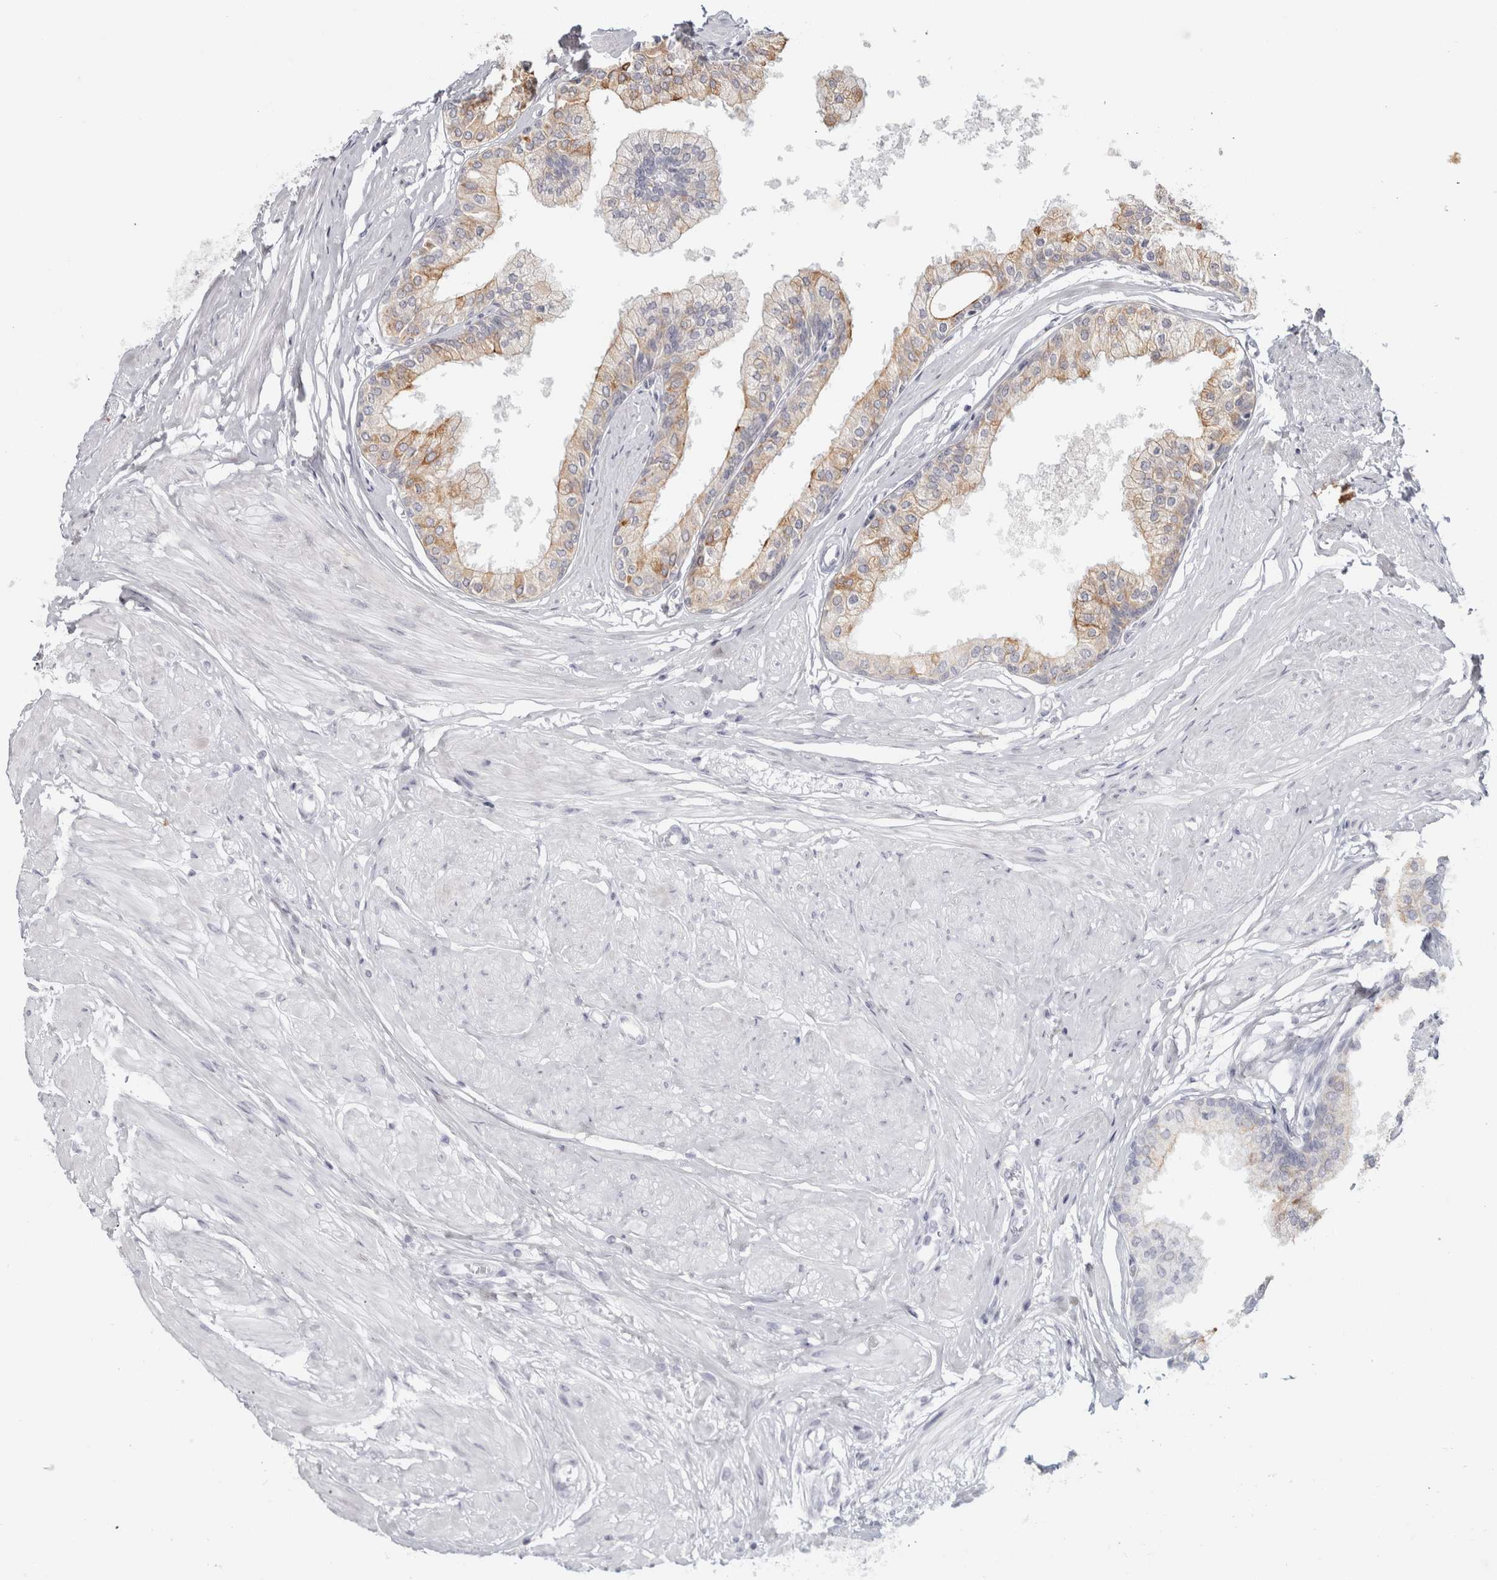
{"staining": {"intensity": "weak", "quantity": "25%-75%", "location": "cytoplasmic/membranous"}, "tissue": "seminal vesicle", "cell_type": "Glandular cells", "image_type": "normal", "snomed": [{"axis": "morphology", "description": "Normal tissue, NOS"}, {"axis": "topography", "description": "Prostate"}, {"axis": "topography", "description": "Seminal veicle"}], "caption": "Seminal vesicle stained for a protein shows weak cytoplasmic/membranous positivity in glandular cells. The staining is performed using DAB (3,3'-diaminobenzidine) brown chromogen to label protein expression. The nuclei are counter-stained blue using hematoxylin.", "gene": "RPH3AL", "patient": {"sex": "male", "age": 60}}